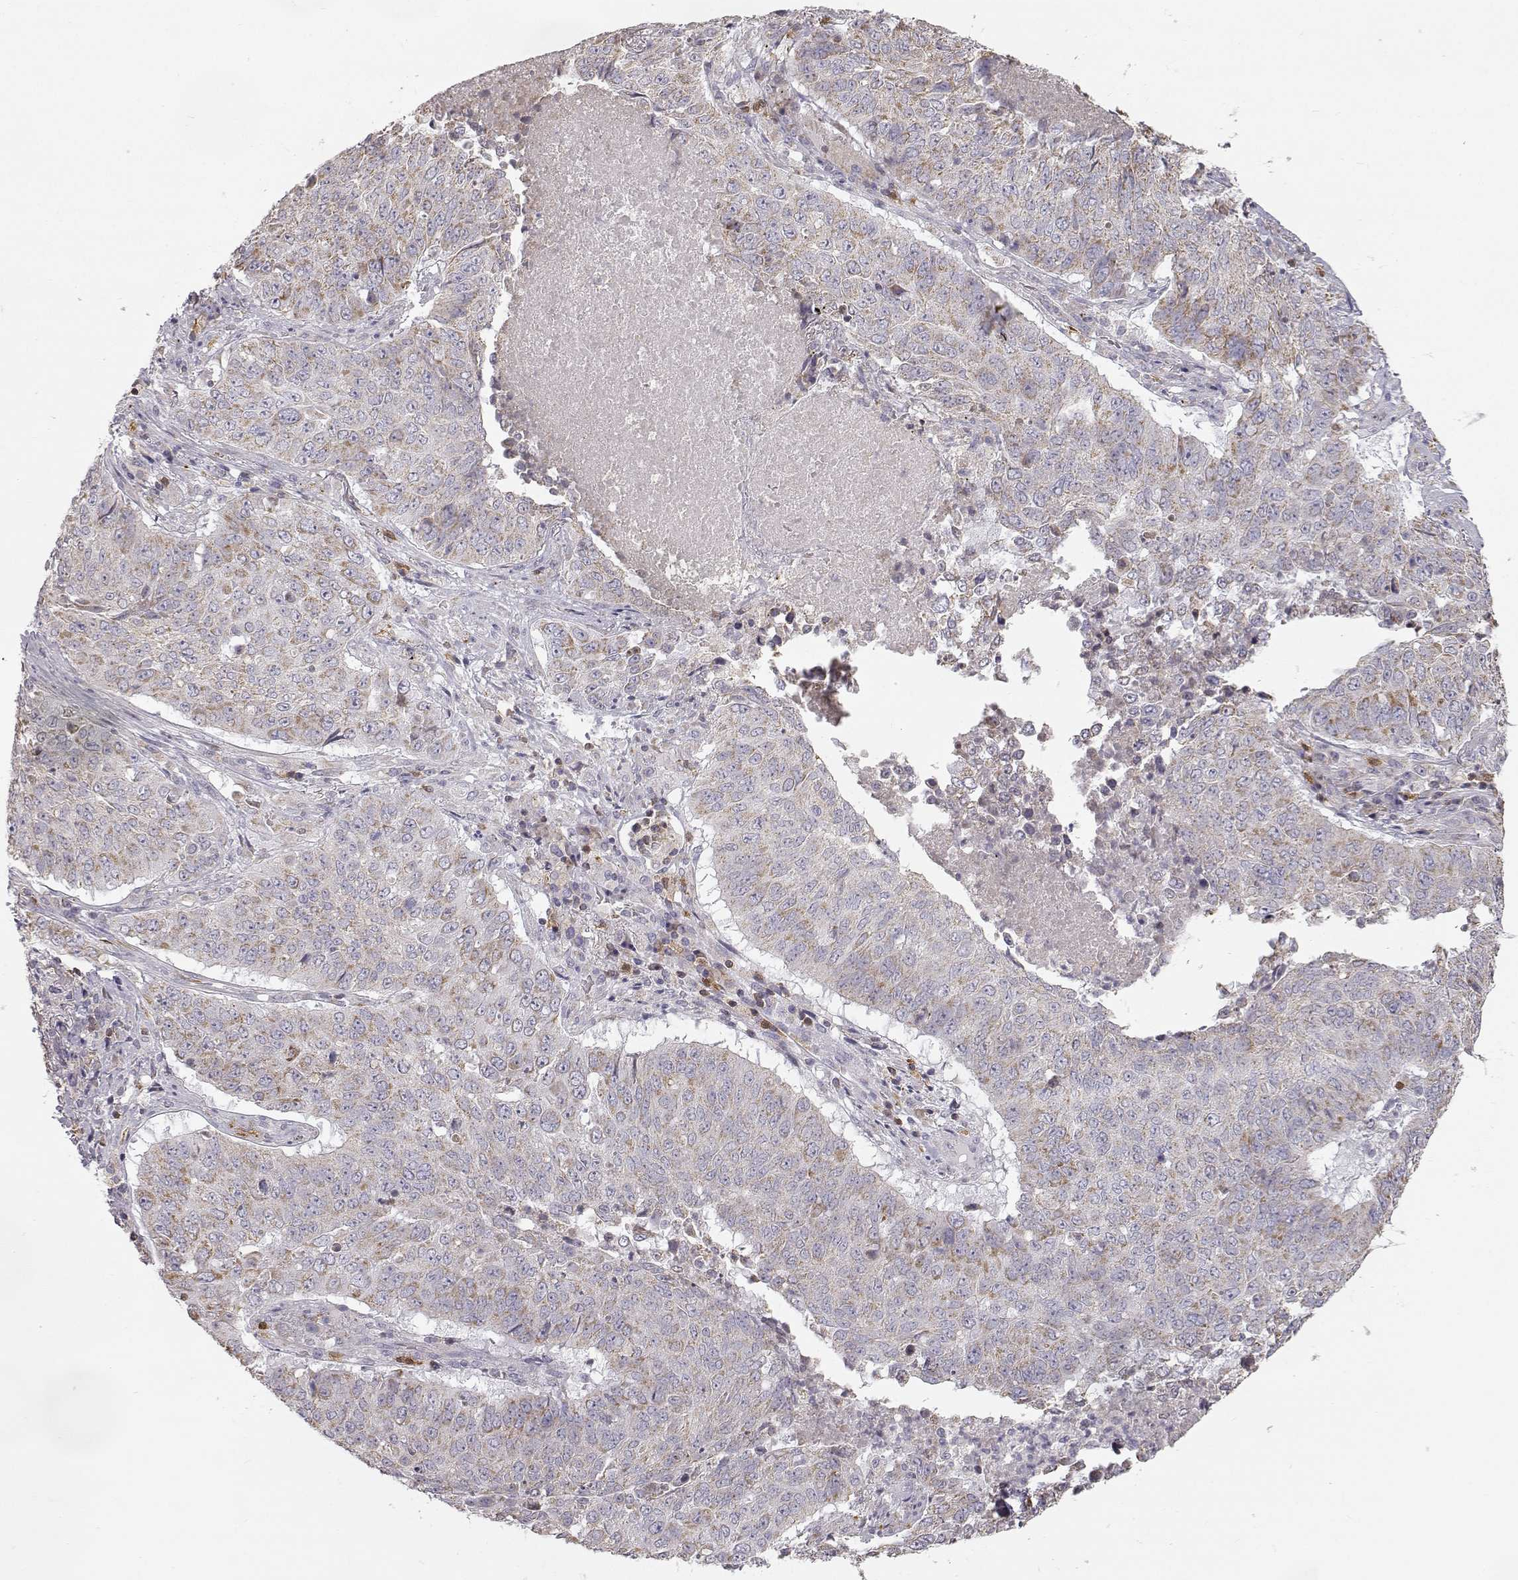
{"staining": {"intensity": "moderate", "quantity": ">75%", "location": "cytoplasmic/membranous"}, "tissue": "lung cancer", "cell_type": "Tumor cells", "image_type": "cancer", "snomed": [{"axis": "morphology", "description": "Normal tissue, NOS"}, {"axis": "morphology", "description": "Squamous cell carcinoma, NOS"}, {"axis": "topography", "description": "Bronchus"}, {"axis": "topography", "description": "Lung"}], "caption": "A high-resolution image shows IHC staining of lung cancer (squamous cell carcinoma), which reveals moderate cytoplasmic/membranous positivity in approximately >75% of tumor cells. (brown staining indicates protein expression, while blue staining denotes nuclei).", "gene": "GRAP2", "patient": {"sex": "male", "age": 64}}